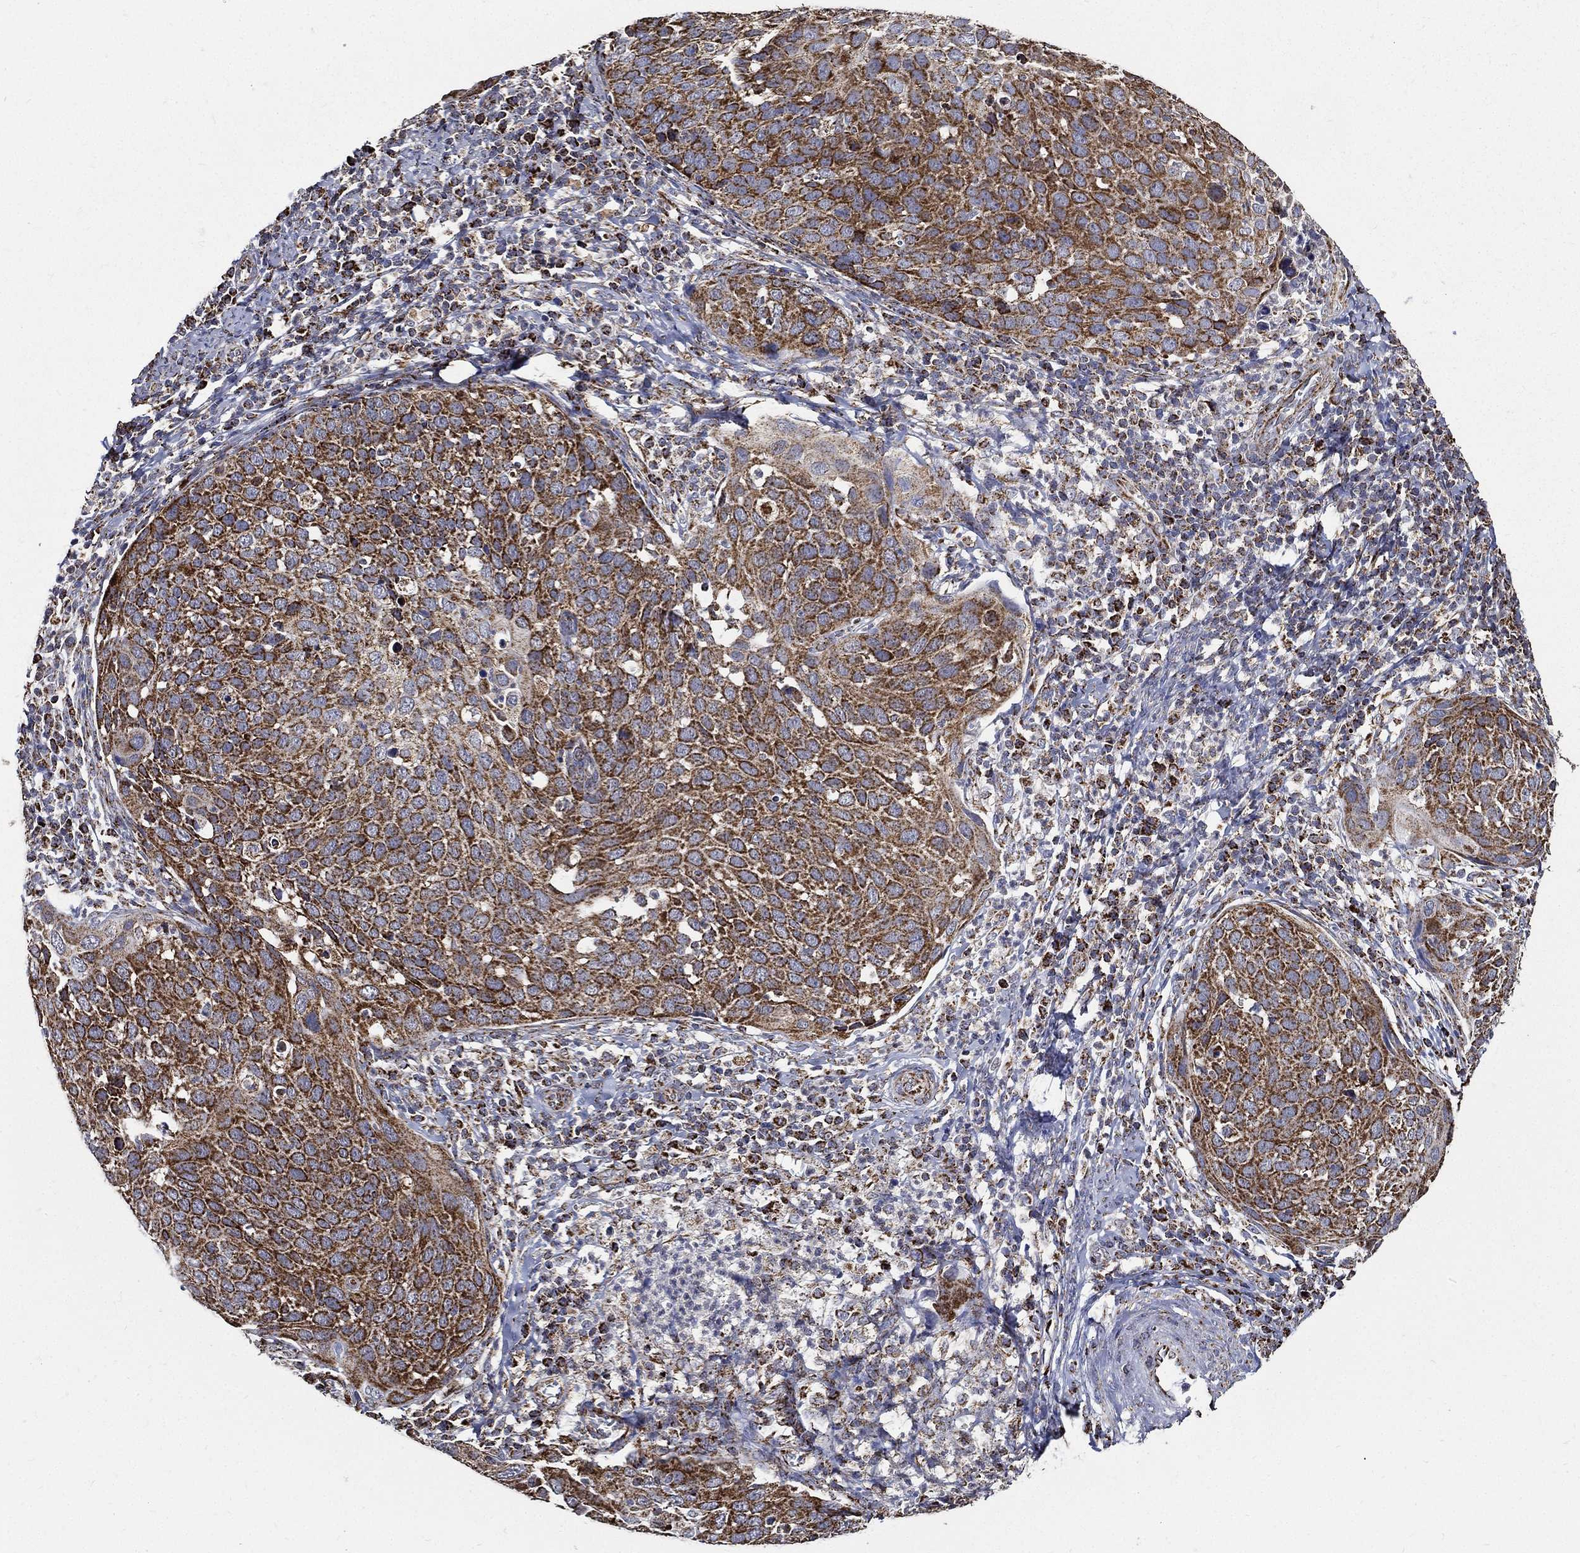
{"staining": {"intensity": "strong", "quantity": ">75%", "location": "cytoplasmic/membranous"}, "tissue": "cervical cancer", "cell_type": "Tumor cells", "image_type": "cancer", "snomed": [{"axis": "morphology", "description": "Squamous cell carcinoma, NOS"}, {"axis": "topography", "description": "Cervix"}], "caption": "Human cervical squamous cell carcinoma stained for a protein (brown) demonstrates strong cytoplasmic/membranous positive staining in about >75% of tumor cells.", "gene": "NDUFAB1", "patient": {"sex": "female", "age": 54}}